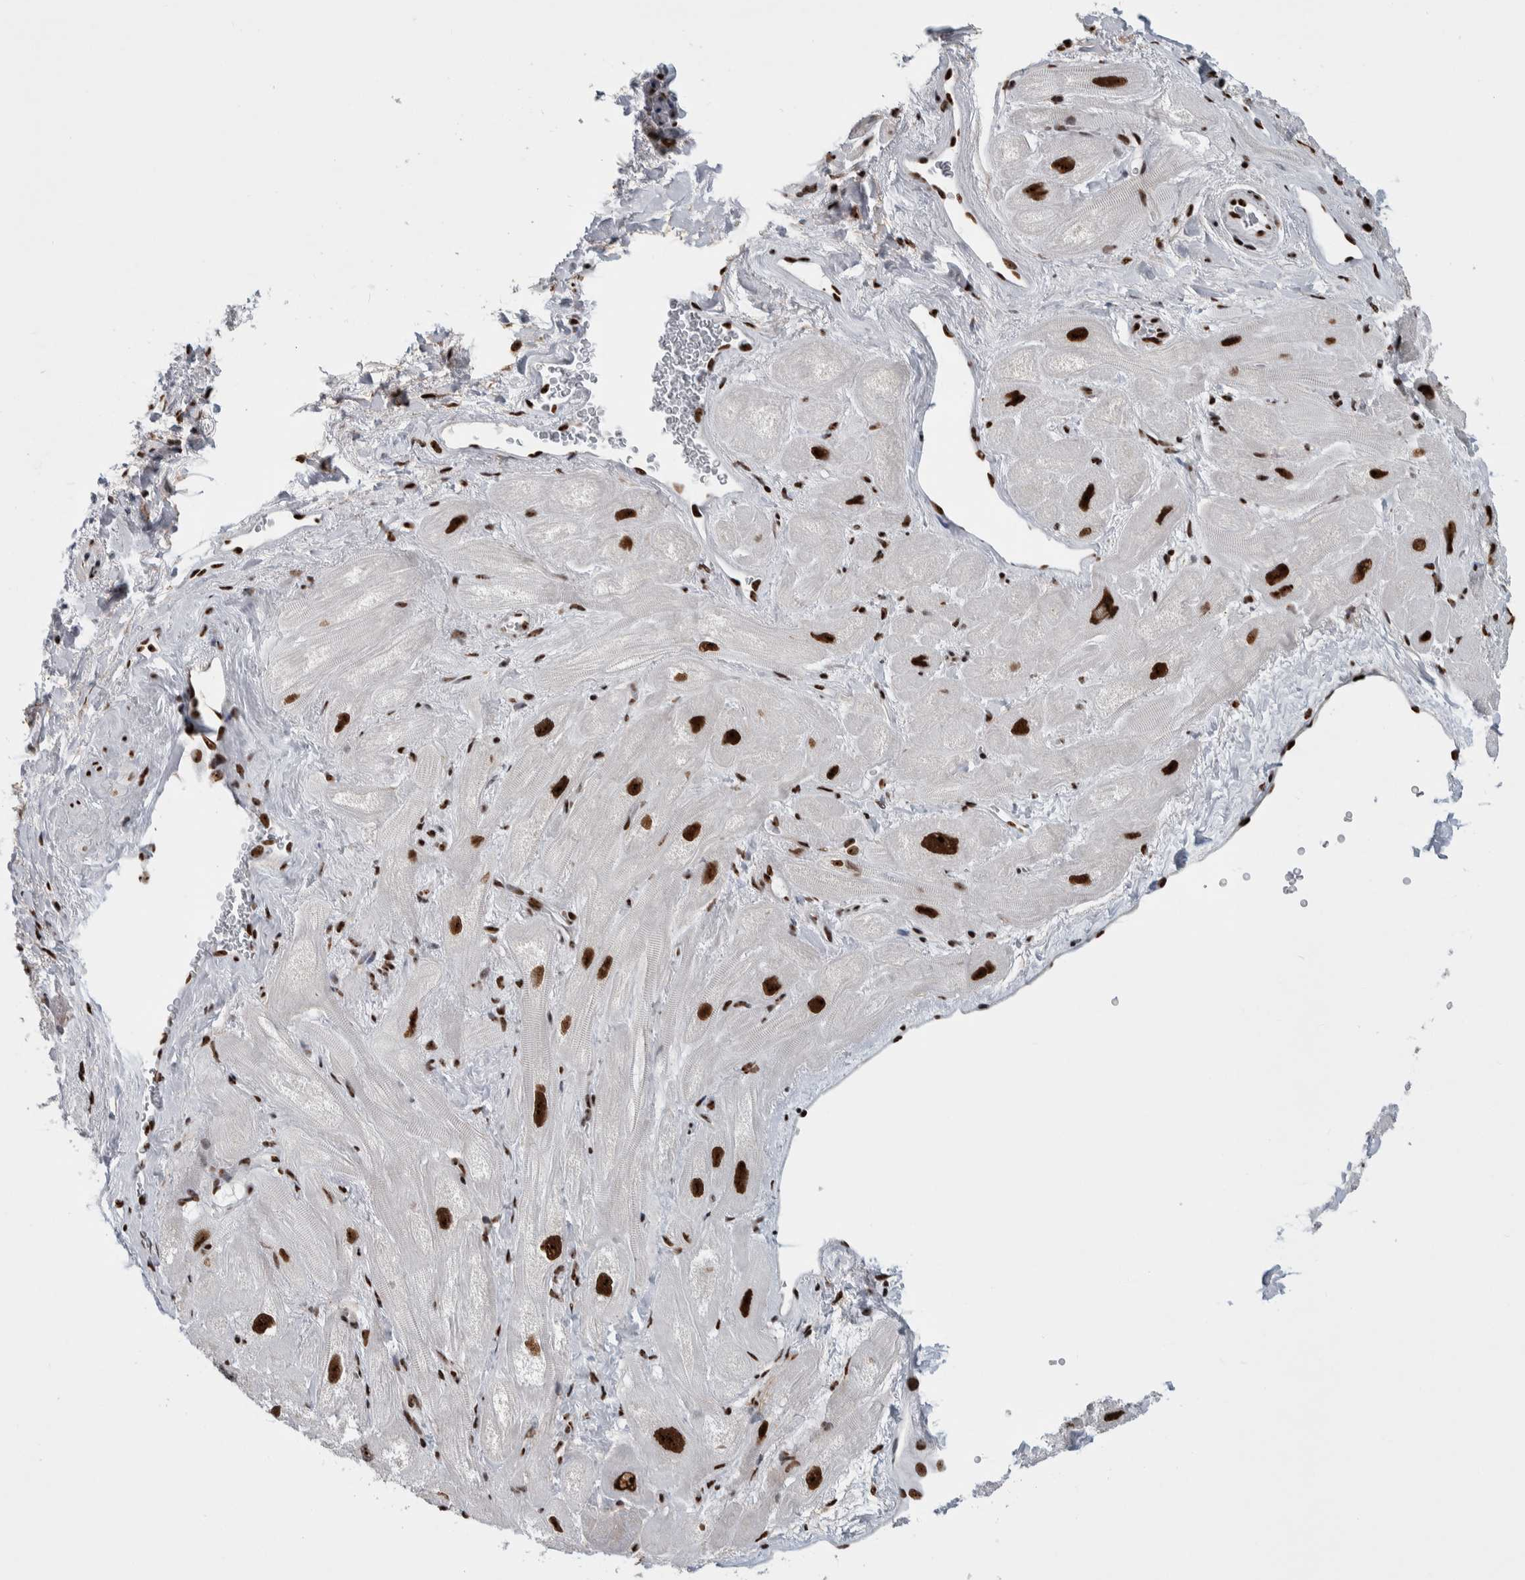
{"staining": {"intensity": "strong", "quantity": ">75%", "location": "nuclear"}, "tissue": "heart muscle", "cell_type": "Cardiomyocytes", "image_type": "normal", "snomed": [{"axis": "morphology", "description": "Normal tissue, NOS"}, {"axis": "topography", "description": "Heart"}], "caption": "Immunohistochemical staining of normal human heart muscle reveals high levels of strong nuclear staining in approximately >75% of cardiomyocytes. (Stains: DAB (3,3'-diaminobenzidine) in brown, nuclei in blue, Microscopy: brightfield microscopy at high magnification).", "gene": "NCL", "patient": {"sex": "male", "age": 49}}